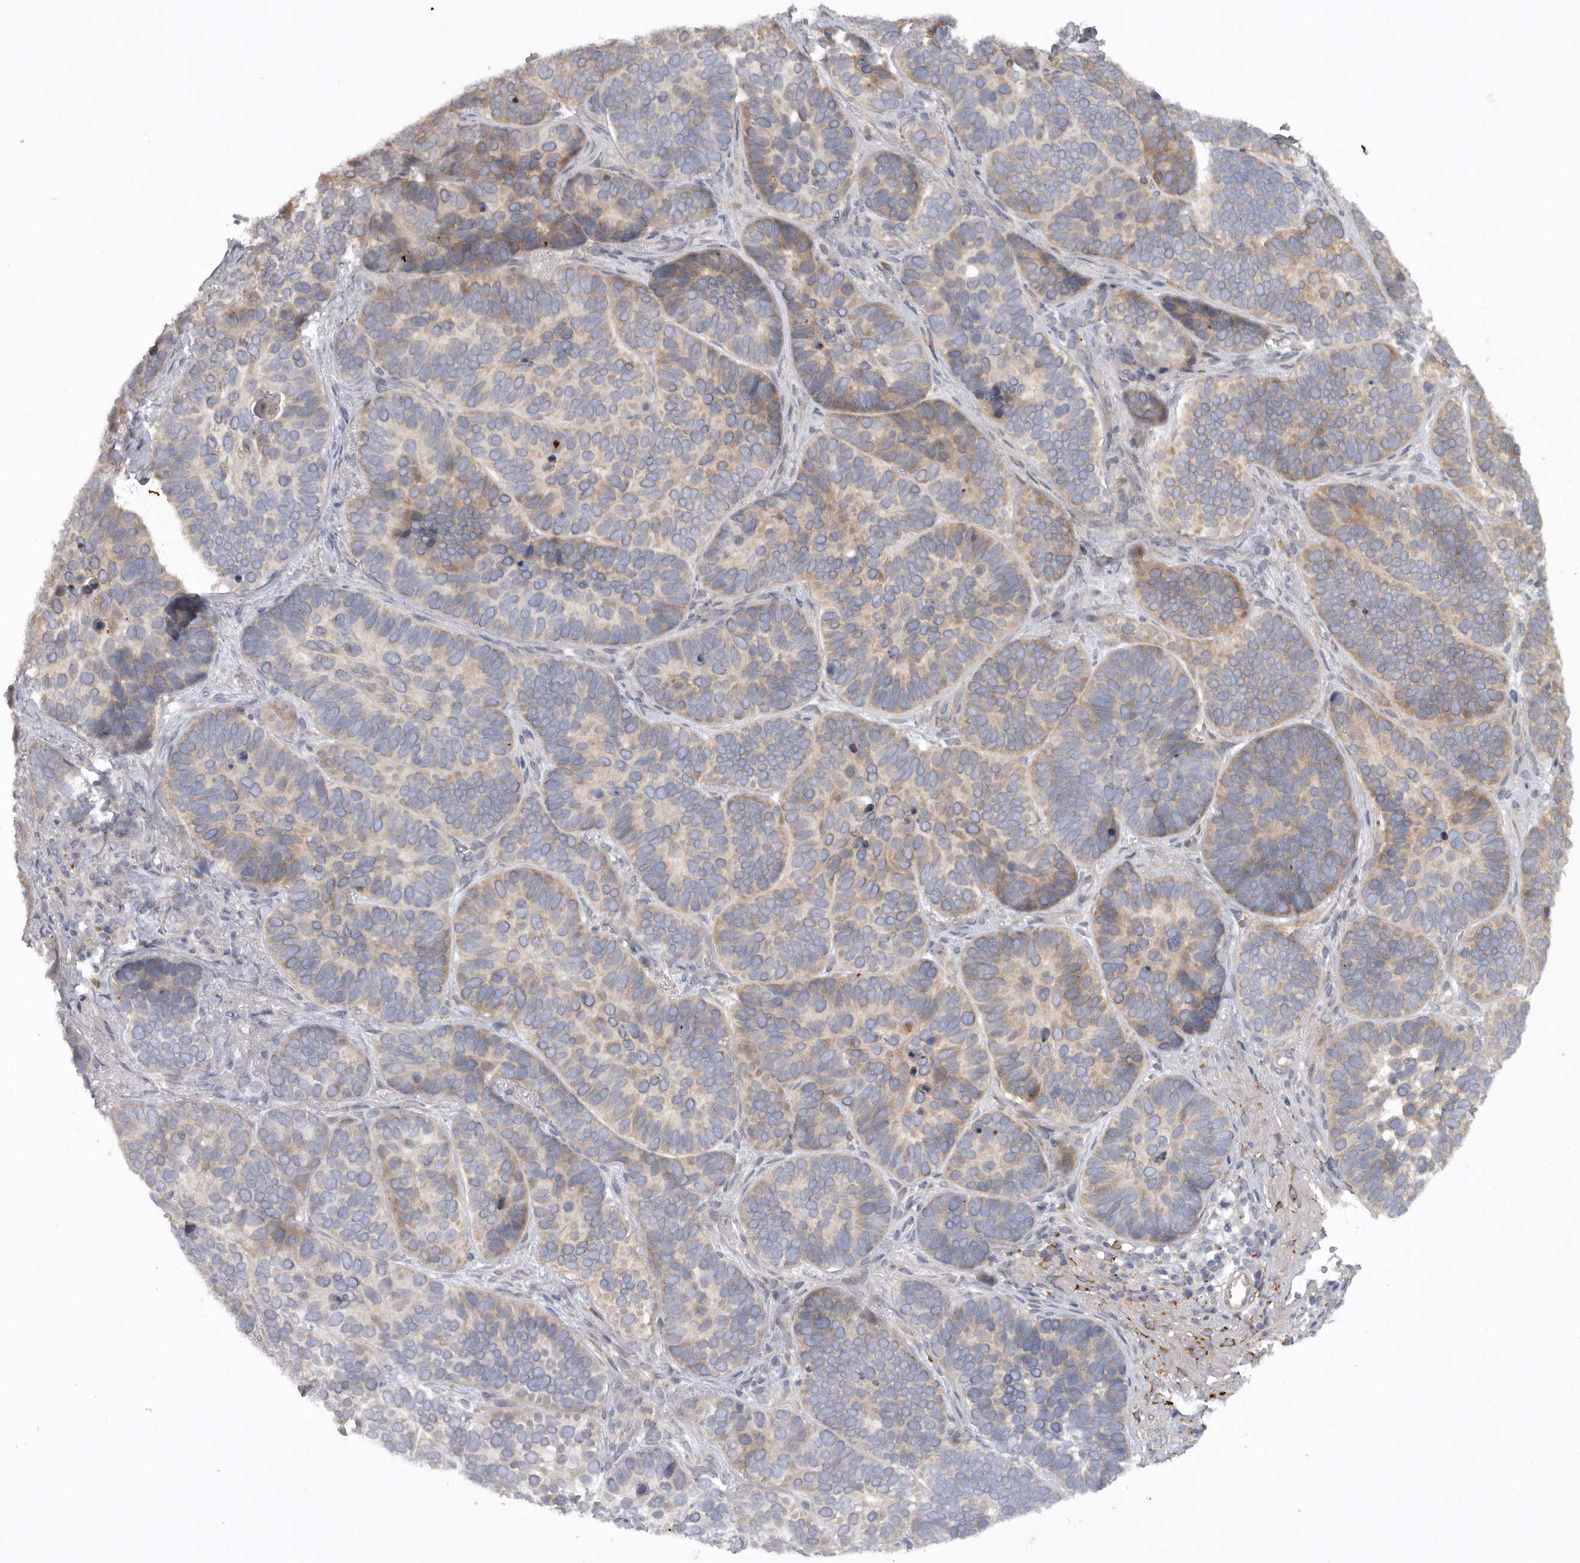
{"staining": {"intensity": "weak", "quantity": "25%-75%", "location": "cytoplasmic/membranous"}, "tissue": "skin cancer", "cell_type": "Tumor cells", "image_type": "cancer", "snomed": [{"axis": "morphology", "description": "Basal cell carcinoma"}, {"axis": "topography", "description": "Skin"}], "caption": "A micrograph showing weak cytoplasmic/membranous expression in approximately 25%-75% of tumor cells in skin basal cell carcinoma, as visualized by brown immunohistochemical staining.", "gene": "DHDDS", "patient": {"sex": "male", "age": 62}}